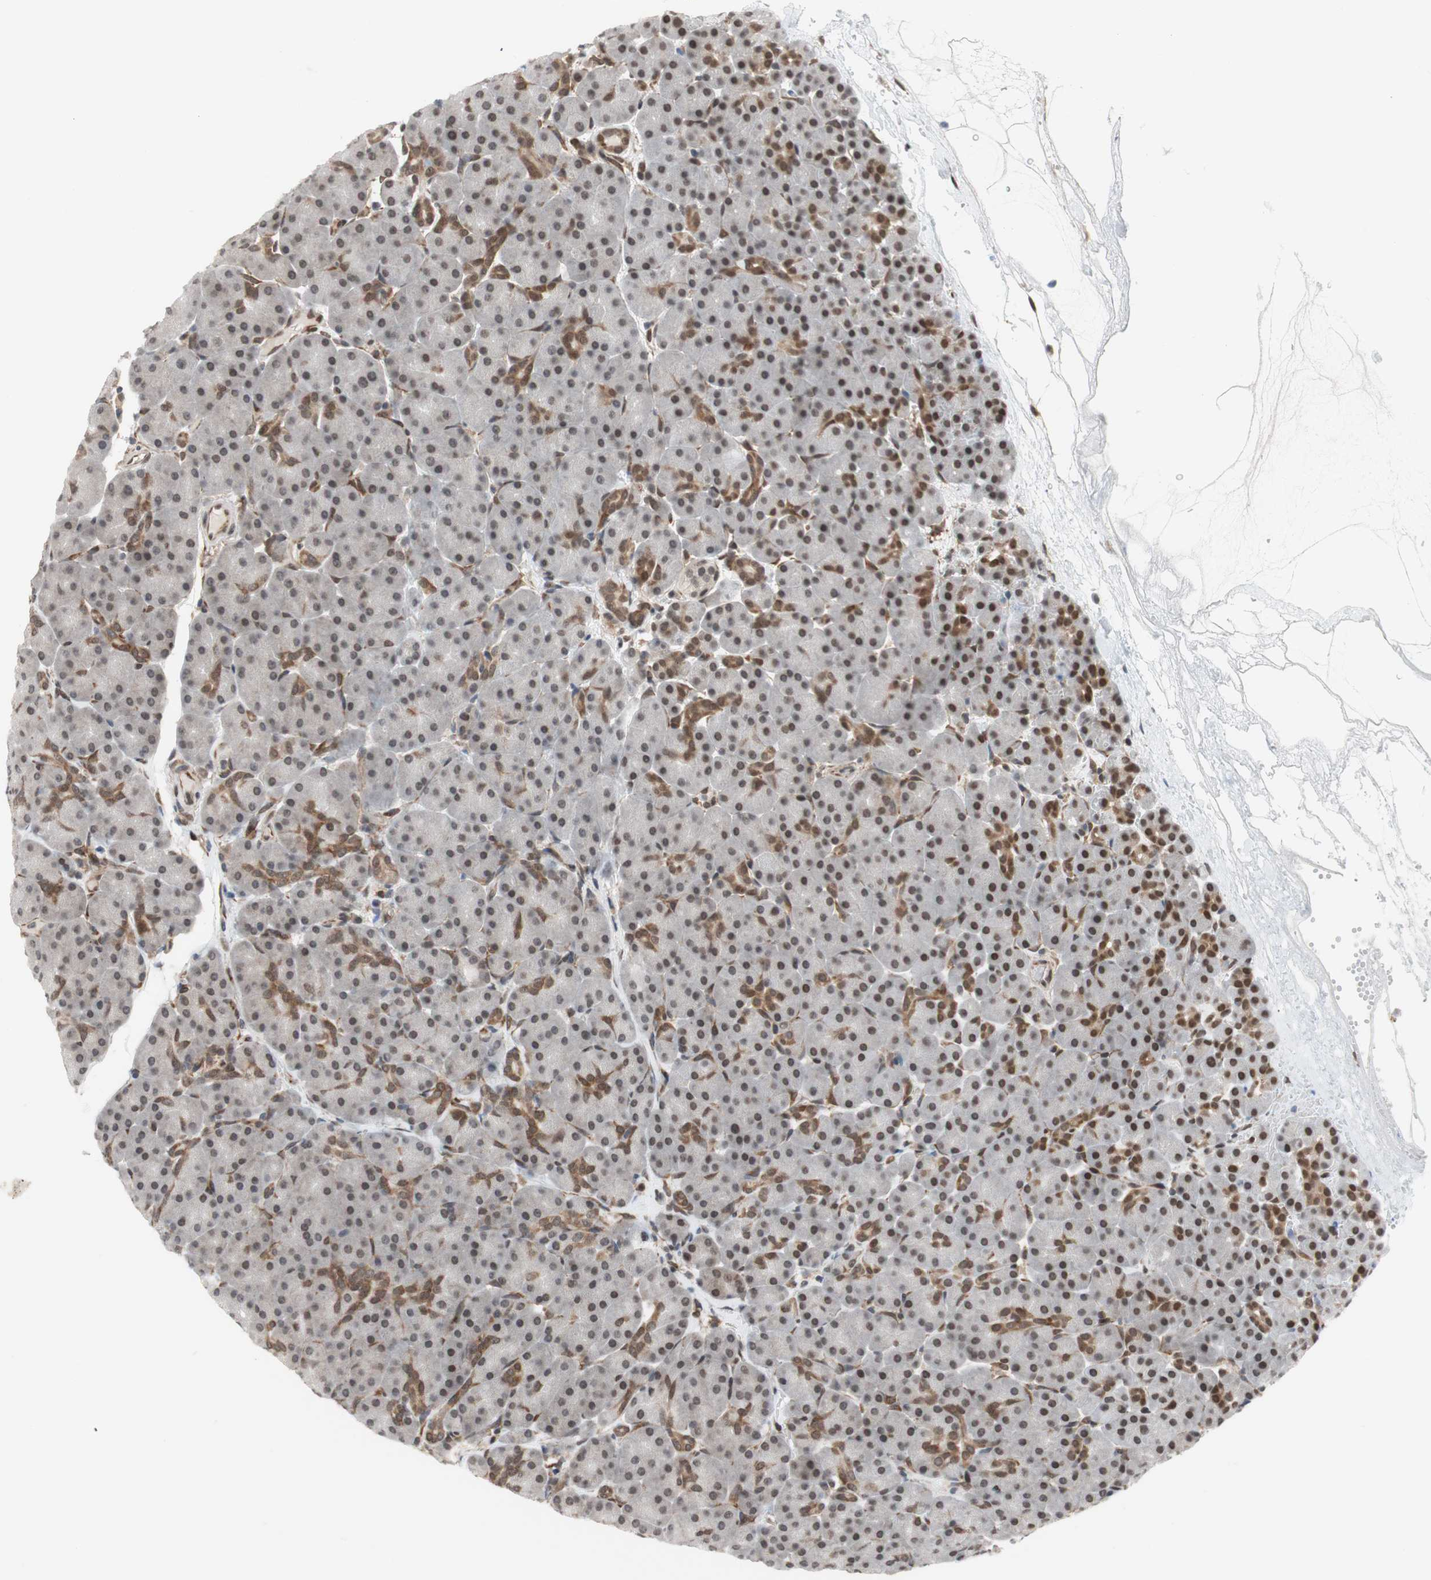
{"staining": {"intensity": "moderate", "quantity": "<25%", "location": "cytoplasmic/membranous"}, "tissue": "pancreas", "cell_type": "Exocrine glandular cells", "image_type": "normal", "snomed": [{"axis": "morphology", "description": "Normal tissue, NOS"}, {"axis": "topography", "description": "Pancreas"}], "caption": "Immunohistochemistry (IHC) (DAB (3,3'-diaminobenzidine)) staining of unremarkable human pancreas reveals moderate cytoplasmic/membranous protein expression in approximately <25% of exocrine glandular cells.", "gene": "ZNF512B", "patient": {"sex": "male", "age": 66}}